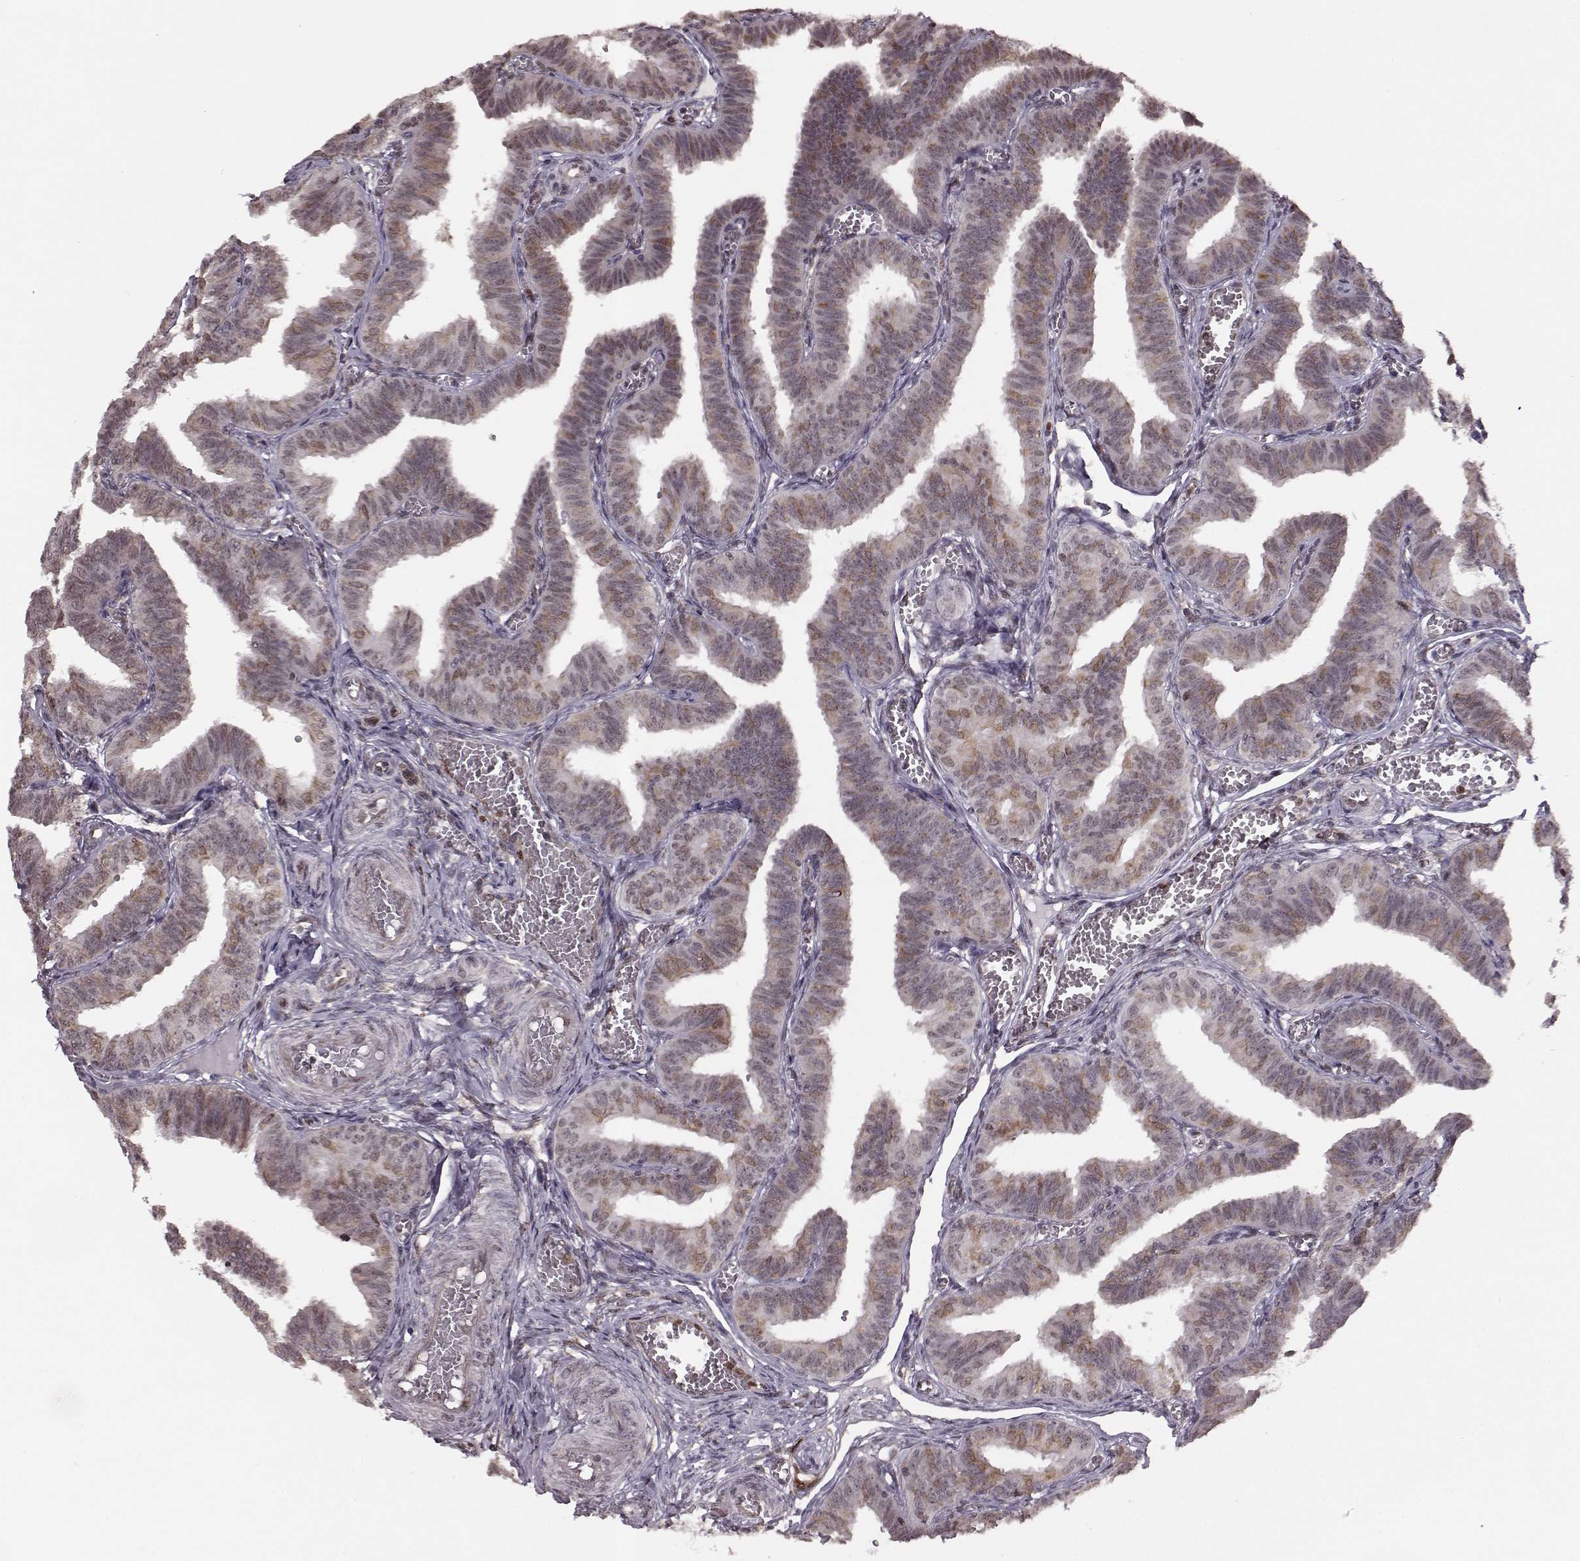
{"staining": {"intensity": "weak", "quantity": "25%-75%", "location": "nuclear"}, "tissue": "fallopian tube", "cell_type": "Glandular cells", "image_type": "normal", "snomed": [{"axis": "morphology", "description": "Normal tissue, NOS"}, {"axis": "topography", "description": "Fallopian tube"}], "caption": "Immunohistochemical staining of unremarkable fallopian tube exhibits 25%-75% levels of weak nuclear protein staining in approximately 25%-75% of glandular cells. The protein of interest is stained brown, and the nuclei are stained in blue (DAB (3,3'-diaminobenzidine) IHC with brightfield microscopy, high magnification).", "gene": "KLF6", "patient": {"sex": "female", "age": 25}}